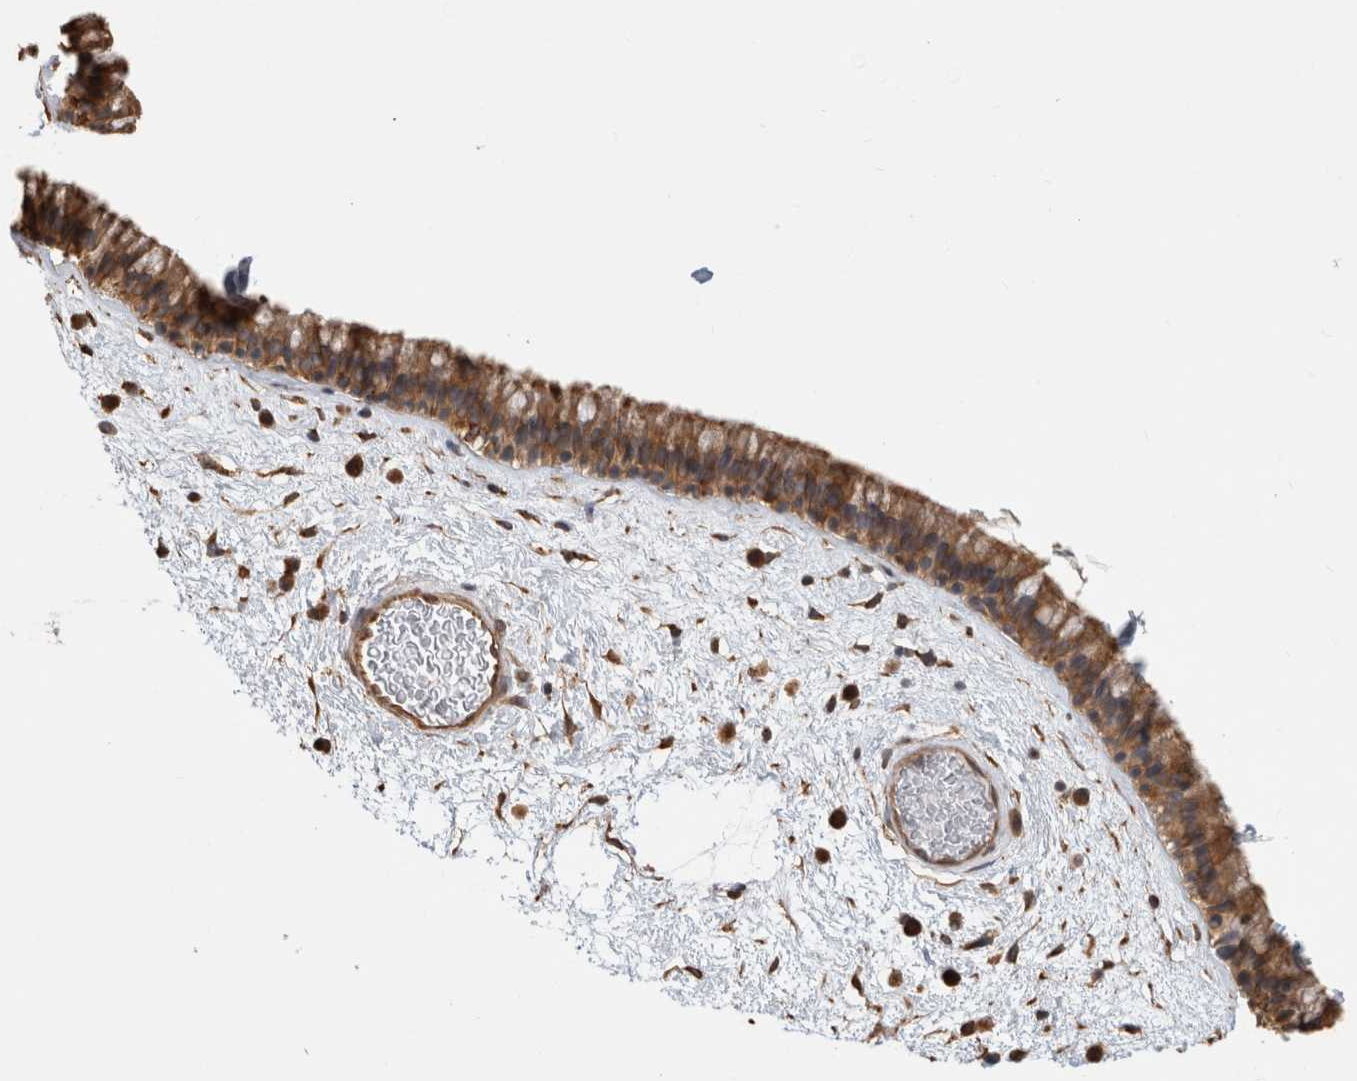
{"staining": {"intensity": "moderate", "quantity": ">75%", "location": "cytoplasmic/membranous"}, "tissue": "nasopharynx", "cell_type": "Respiratory epithelial cells", "image_type": "normal", "snomed": [{"axis": "morphology", "description": "Normal tissue, NOS"}, {"axis": "morphology", "description": "Inflammation, NOS"}, {"axis": "topography", "description": "Nasopharynx"}], "caption": "Immunohistochemical staining of unremarkable human nasopharynx demonstrates medium levels of moderate cytoplasmic/membranous expression in about >75% of respiratory epithelial cells. (Stains: DAB (3,3'-diaminobenzidine) in brown, nuclei in blue, Microscopy: brightfield microscopy at high magnification).", "gene": "CLIP1", "patient": {"sex": "male", "age": 48}}